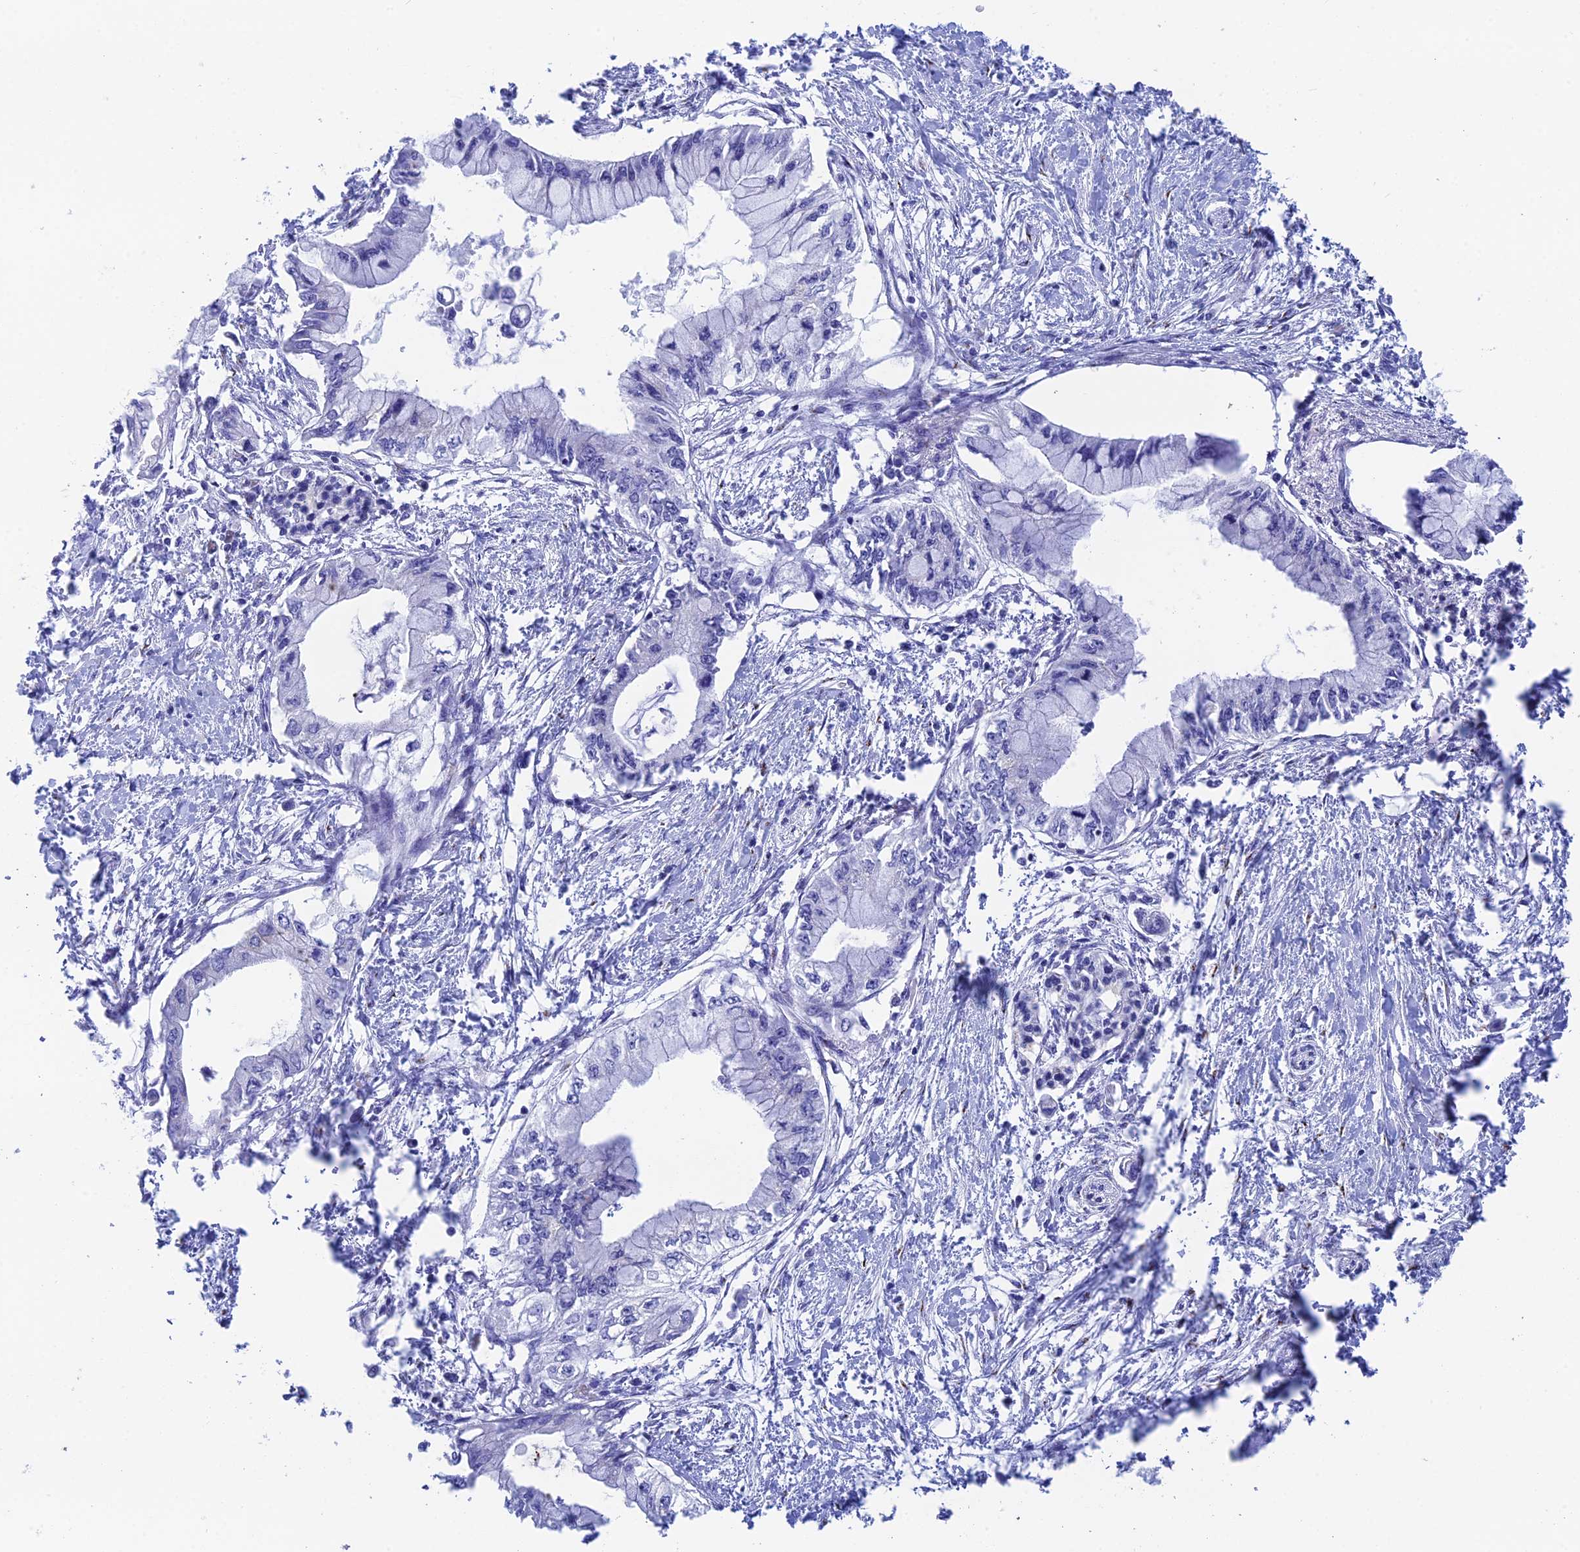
{"staining": {"intensity": "negative", "quantity": "none", "location": "none"}, "tissue": "pancreatic cancer", "cell_type": "Tumor cells", "image_type": "cancer", "snomed": [{"axis": "morphology", "description": "Adenocarcinoma, NOS"}, {"axis": "topography", "description": "Pancreas"}], "caption": "Pancreatic adenocarcinoma was stained to show a protein in brown. There is no significant staining in tumor cells.", "gene": "ERICH4", "patient": {"sex": "male", "age": 48}}